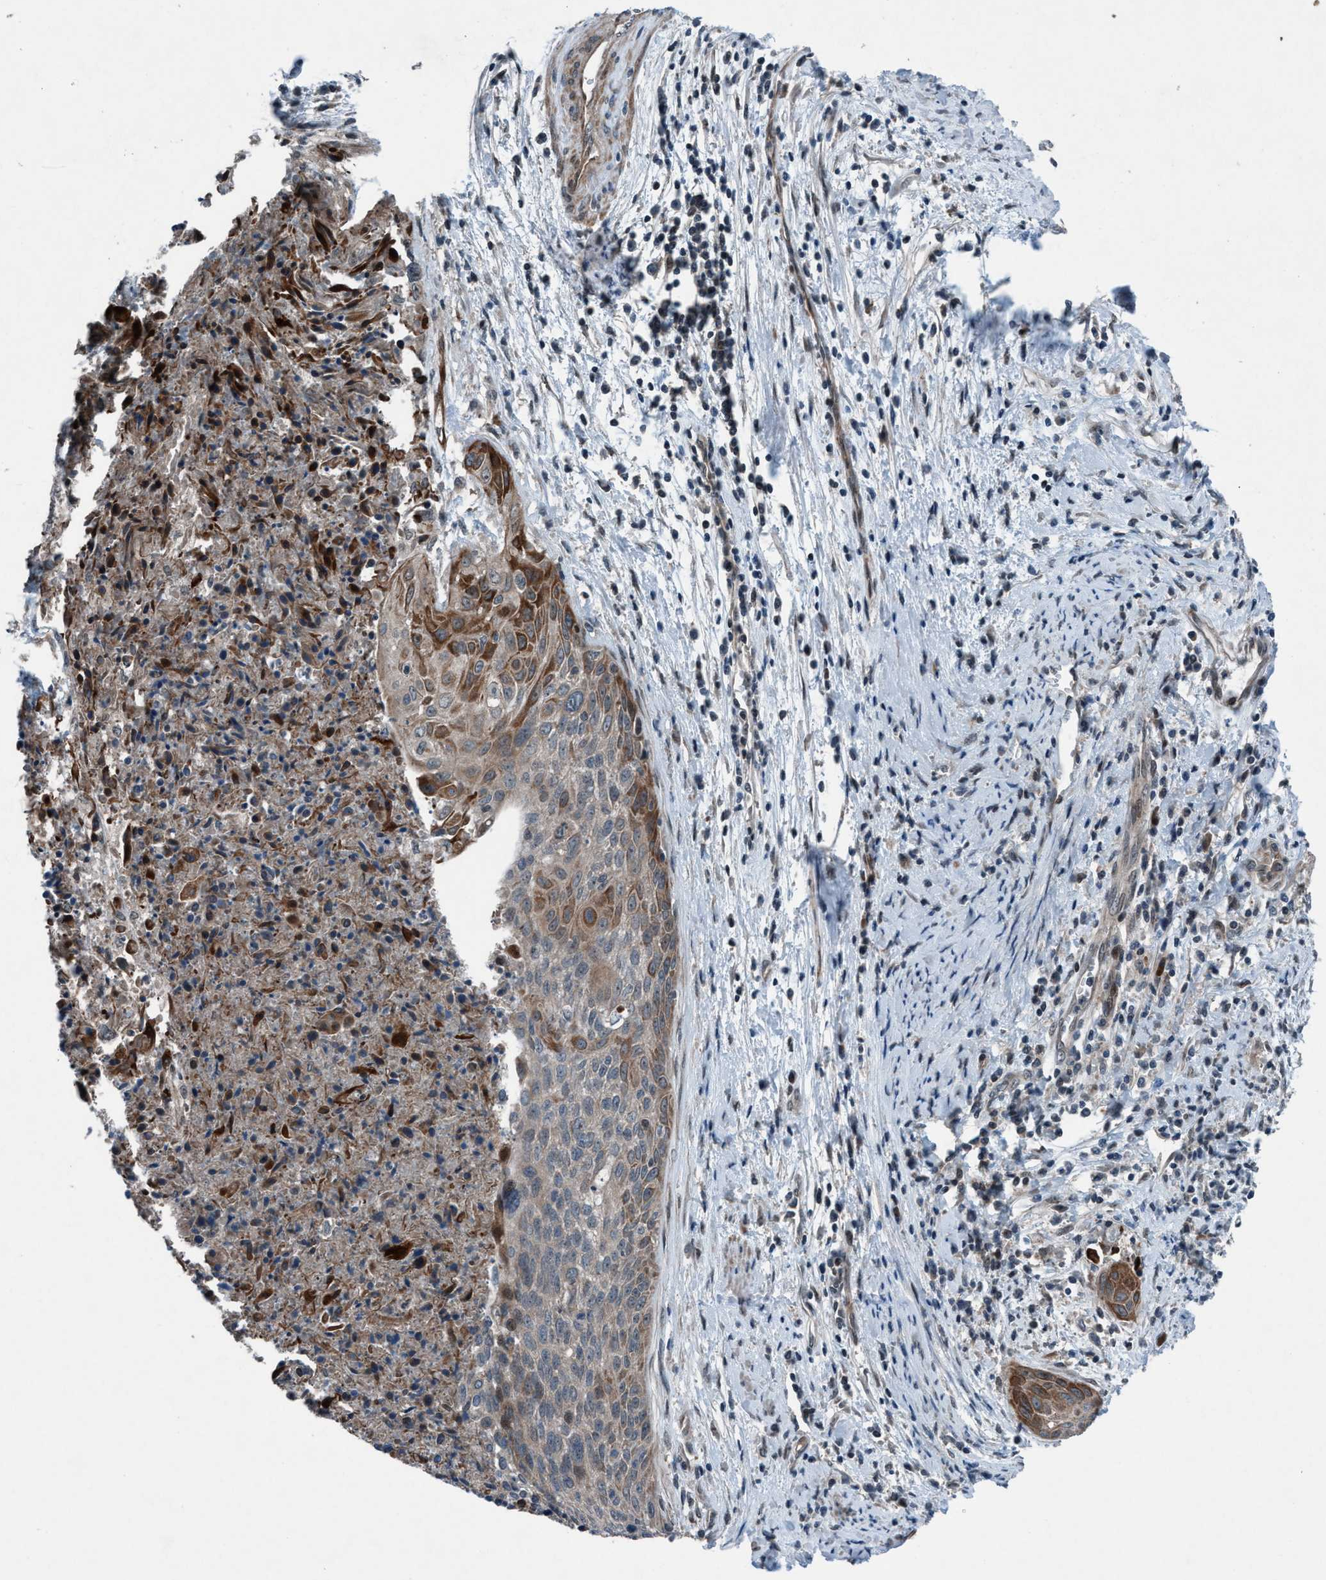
{"staining": {"intensity": "moderate", "quantity": "<25%", "location": "cytoplasmic/membranous"}, "tissue": "cervical cancer", "cell_type": "Tumor cells", "image_type": "cancer", "snomed": [{"axis": "morphology", "description": "Squamous cell carcinoma, NOS"}, {"axis": "topography", "description": "Cervix"}], "caption": "IHC (DAB) staining of cervical cancer (squamous cell carcinoma) demonstrates moderate cytoplasmic/membranous protein staining in about <25% of tumor cells. Immunohistochemistry (ihc) stains the protein of interest in brown and the nuclei are stained blue.", "gene": "NISCH", "patient": {"sex": "female", "age": 55}}